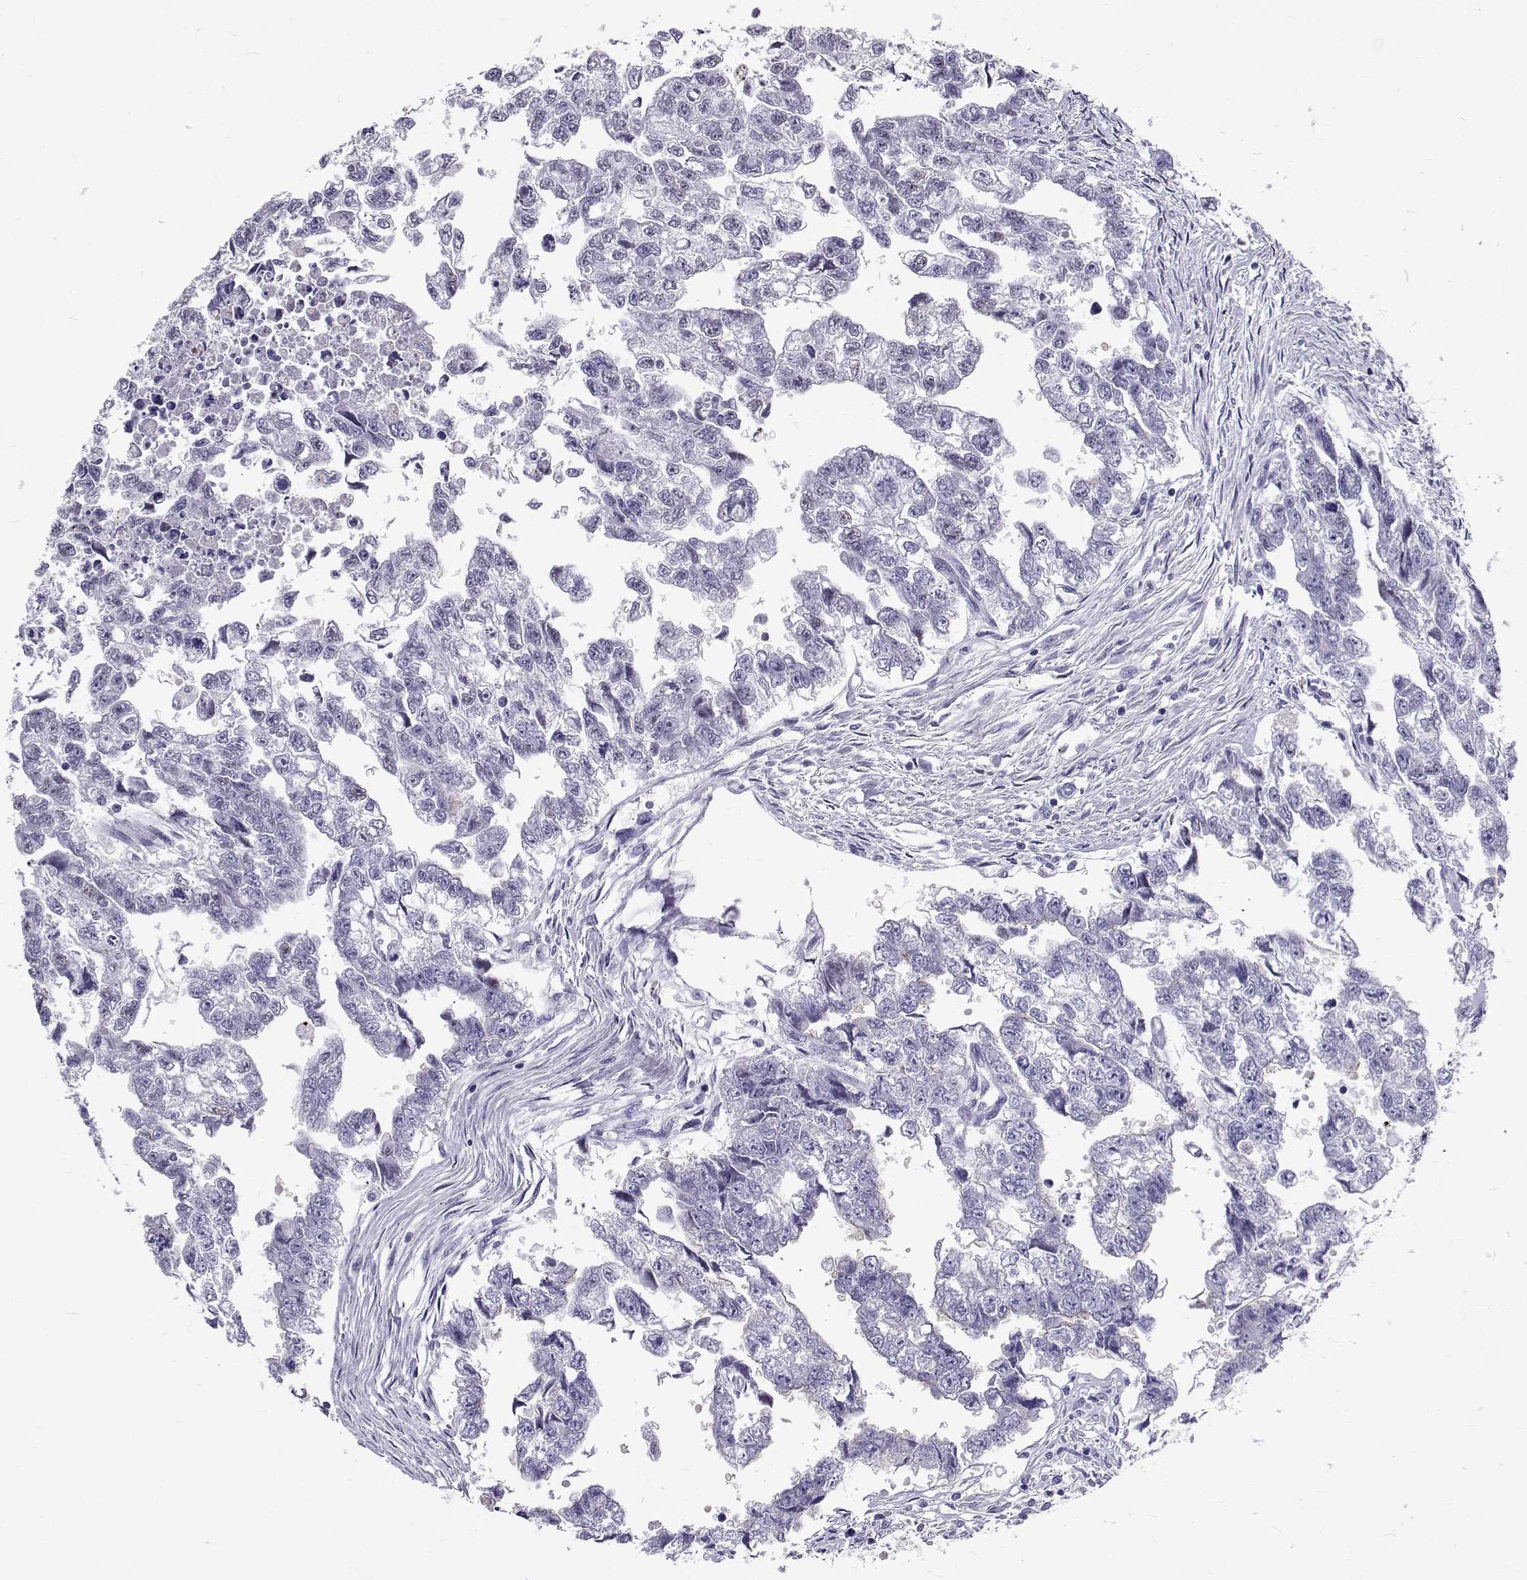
{"staining": {"intensity": "negative", "quantity": "none", "location": "none"}, "tissue": "testis cancer", "cell_type": "Tumor cells", "image_type": "cancer", "snomed": [{"axis": "morphology", "description": "Carcinoma, Embryonal, NOS"}, {"axis": "morphology", "description": "Teratoma, malignant, NOS"}, {"axis": "topography", "description": "Testis"}], "caption": "Micrograph shows no significant protein staining in tumor cells of testis cancer.", "gene": "IGSF1", "patient": {"sex": "male", "age": 44}}